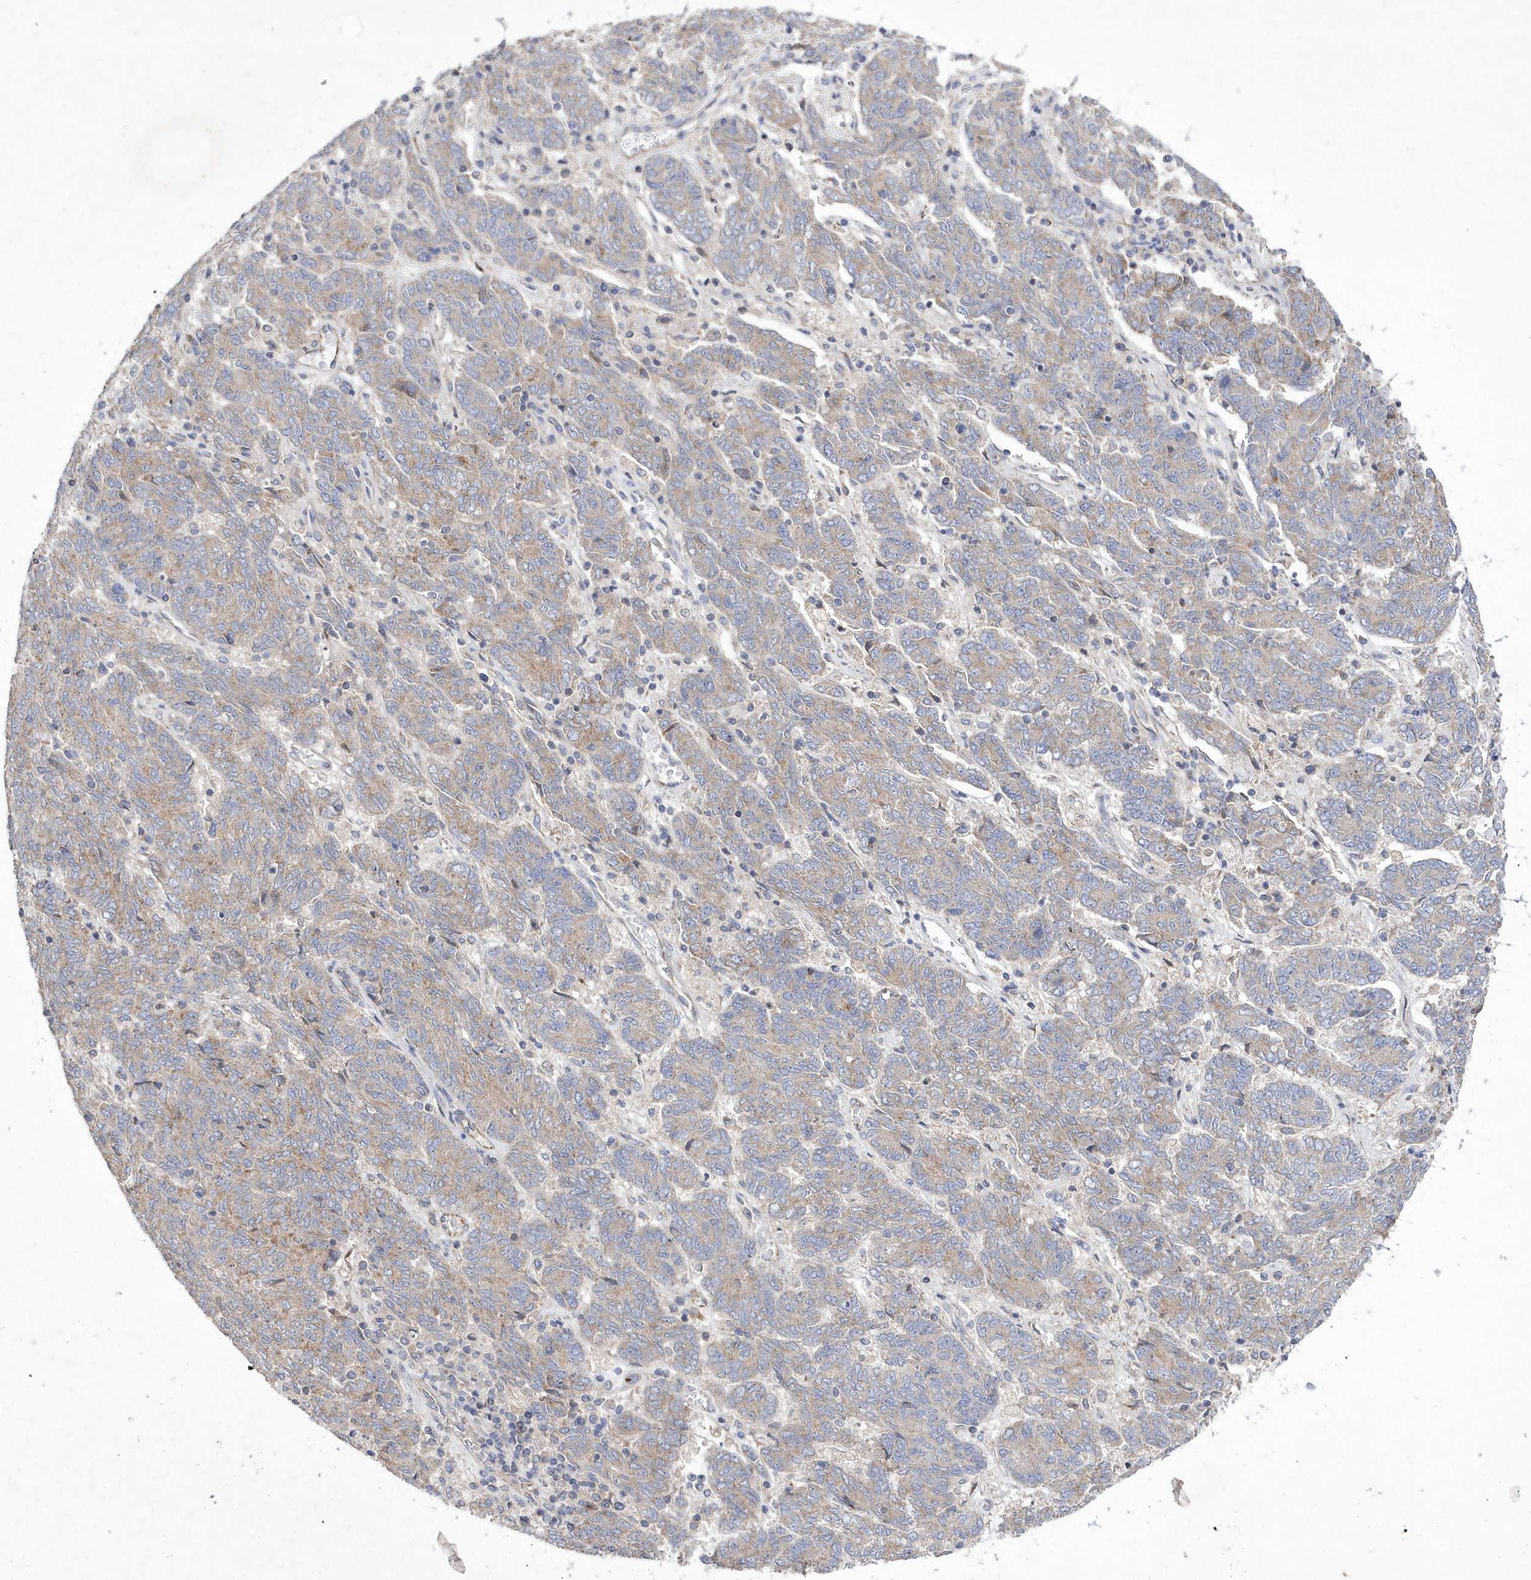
{"staining": {"intensity": "moderate", "quantity": "25%-75%", "location": "cytoplasmic/membranous"}, "tissue": "endometrial cancer", "cell_type": "Tumor cells", "image_type": "cancer", "snomed": [{"axis": "morphology", "description": "Adenocarcinoma, NOS"}, {"axis": "topography", "description": "Endometrium"}], "caption": "The immunohistochemical stain shows moderate cytoplasmic/membranous positivity in tumor cells of endometrial cancer (adenocarcinoma) tissue.", "gene": "METTL8", "patient": {"sex": "female", "age": 80}}